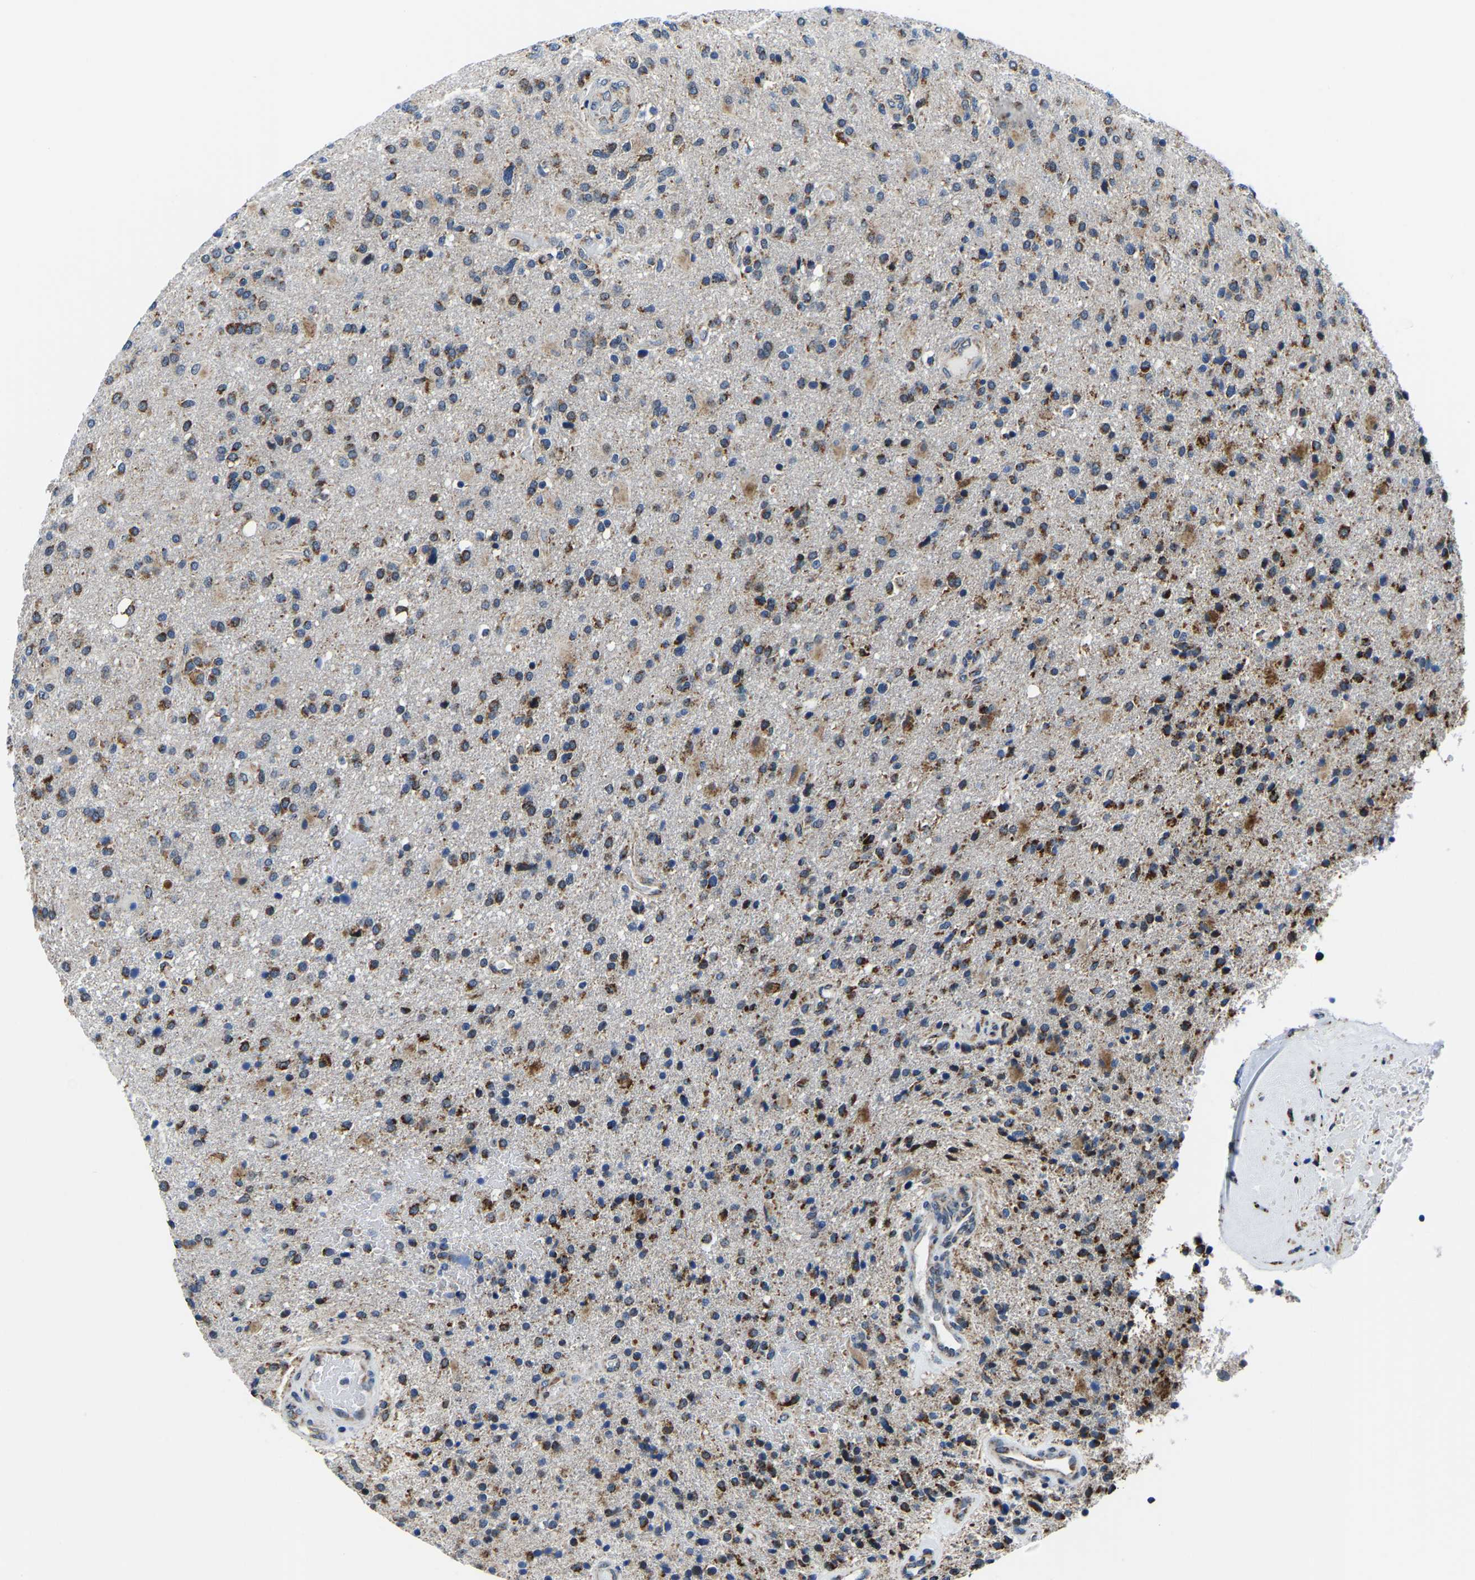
{"staining": {"intensity": "moderate", "quantity": ">75%", "location": "cytoplasmic/membranous"}, "tissue": "glioma", "cell_type": "Tumor cells", "image_type": "cancer", "snomed": [{"axis": "morphology", "description": "Glioma, malignant, High grade"}, {"axis": "topography", "description": "Brain"}], "caption": "Immunohistochemical staining of glioma displays moderate cytoplasmic/membranous protein staining in approximately >75% of tumor cells.", "gene": "BNIP3L", "patient": {"sex": "male", "age": 72}}